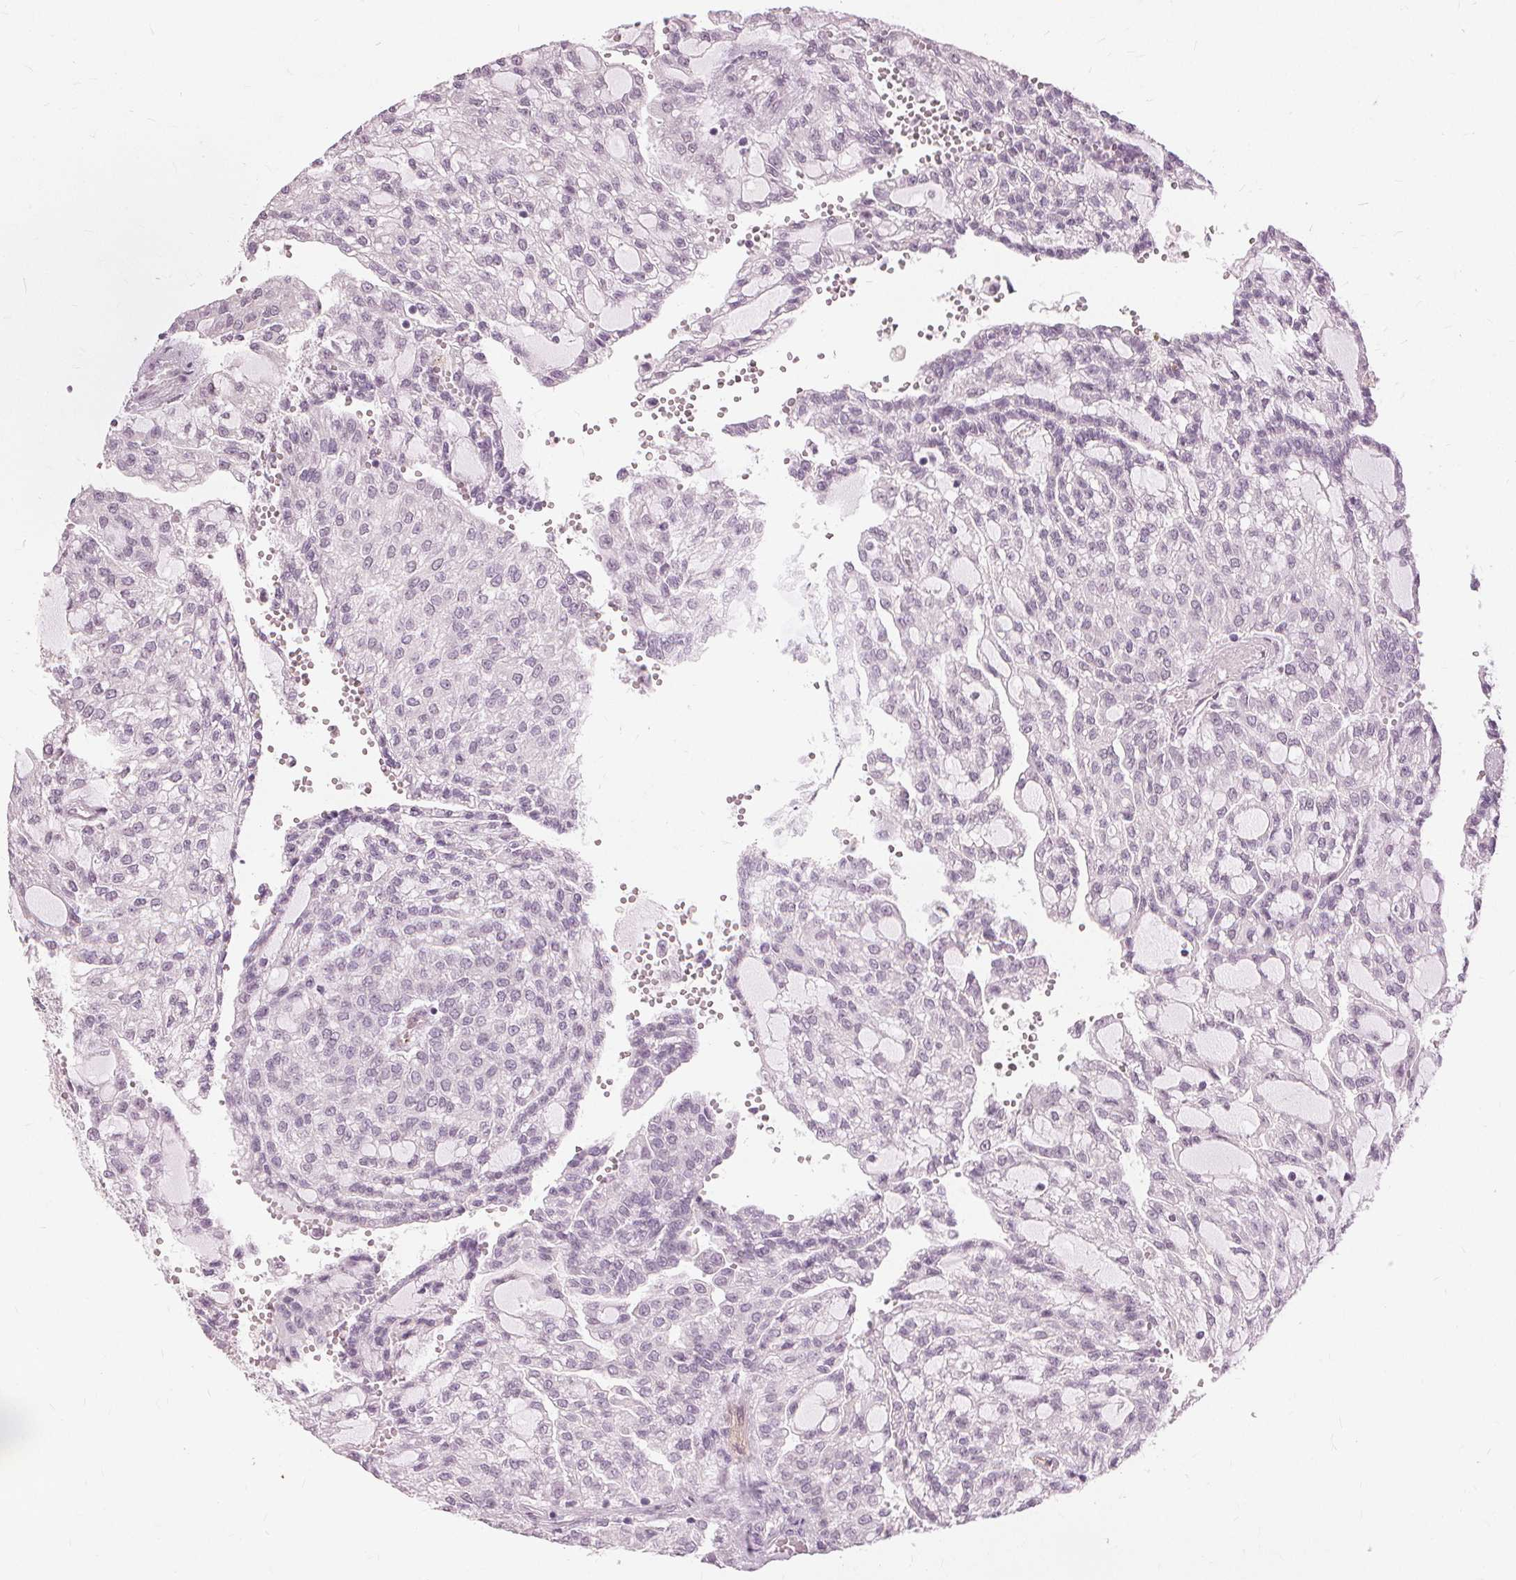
{"staining": {"intensity": "negative", "quantity": "none", "location": "none"}, "tissue": "renal cancer", "cell_type": "Tumor cells", "image_type": "cancer", "snomed": [{"axis": "morphology", "description": "Adenocarcinoma, NOS"}, {"axis": "topography", "description": "Kidney"}], "caption": "This is a micrograph of IHC staining of renal cancer, which shows no expression in tumor cells.", "gene": "SFTPD", "patient": {"sex": "male", "age": 63}}